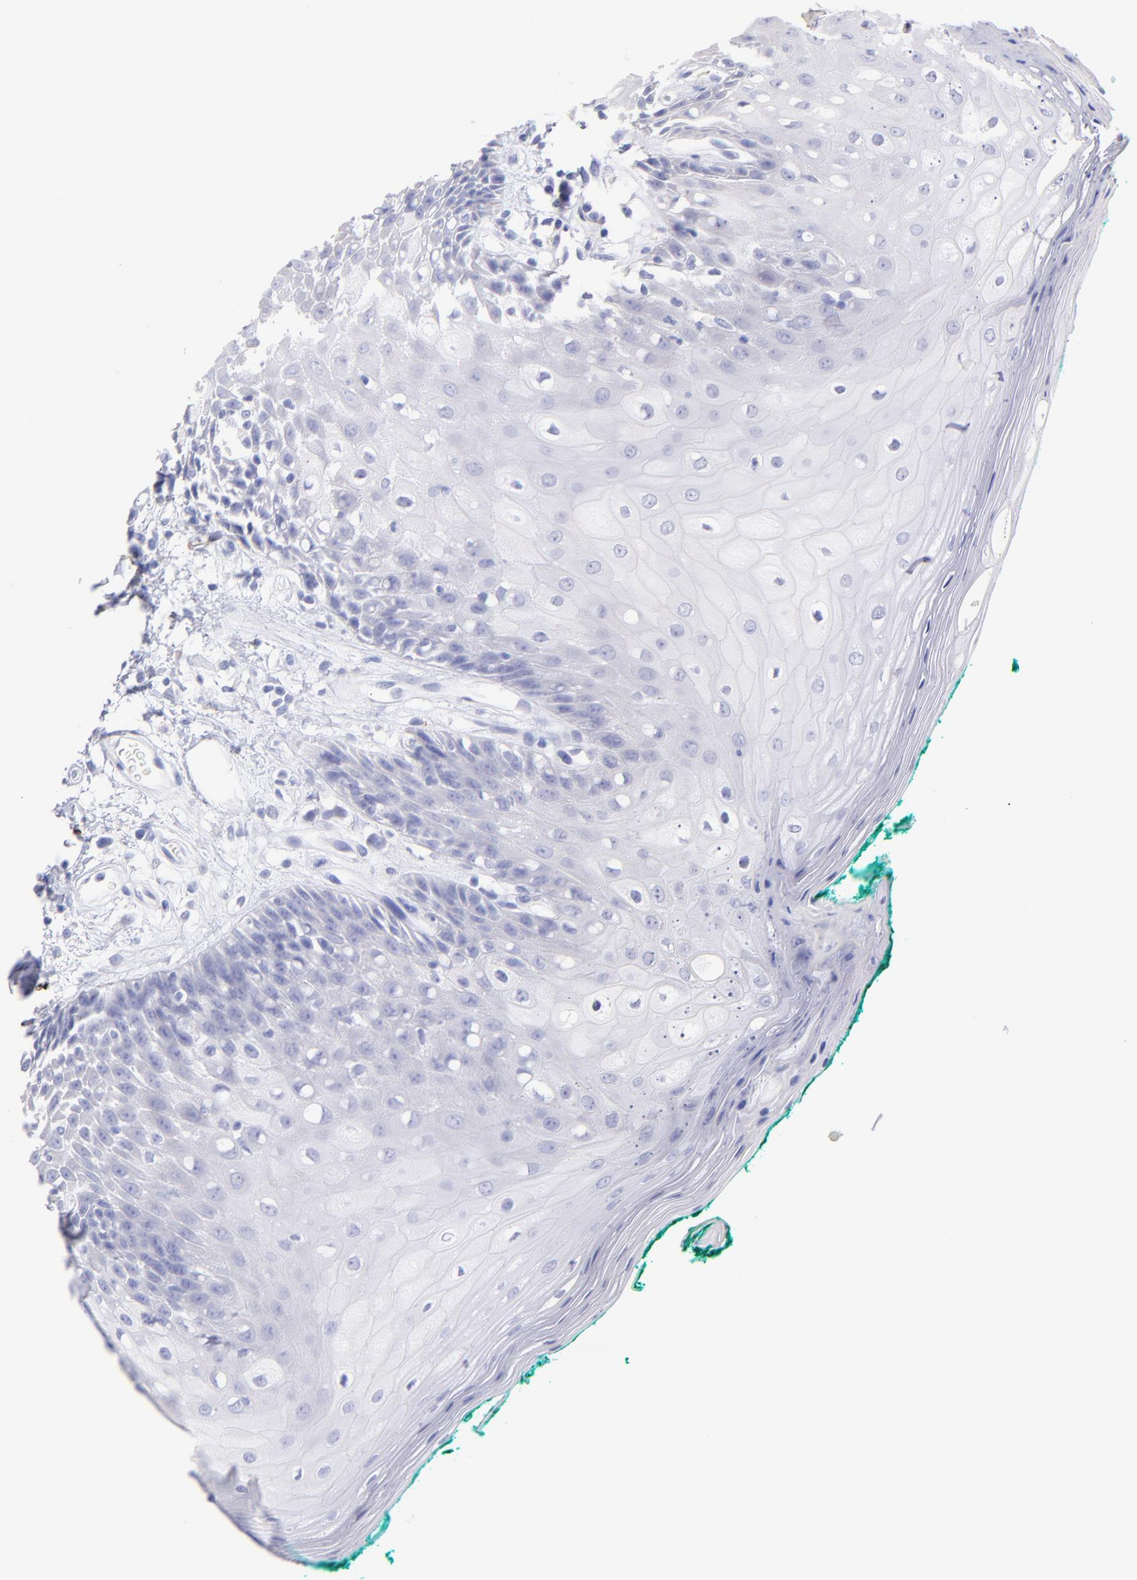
{"staining": {"intensity": "negative", "quantity": "none", "location": "none"}, "tissue": "oral mucosa", "cell_type": "Squamous epithelial cells", "image_type": "normal", "snomed": [{"axis": "morphology", "description": "Normal tissue, NOS"}, {"axis": "morphology", "description": "Squamous cell carcinoma, NOS"}, {"axis": "topography", "description": "Skeletal muscle"}, {"axis": "topography", "description": "Oral tissue"}, {"axis": "topography", "description": "Head-Neck"}], "caption": "Immunohistochemistry of unremarkable human oral mucosa demonstrates no staining in squamous epithelial cells.", "gene": "SCGN", "patient": {"sex": "female", "age": 84}}